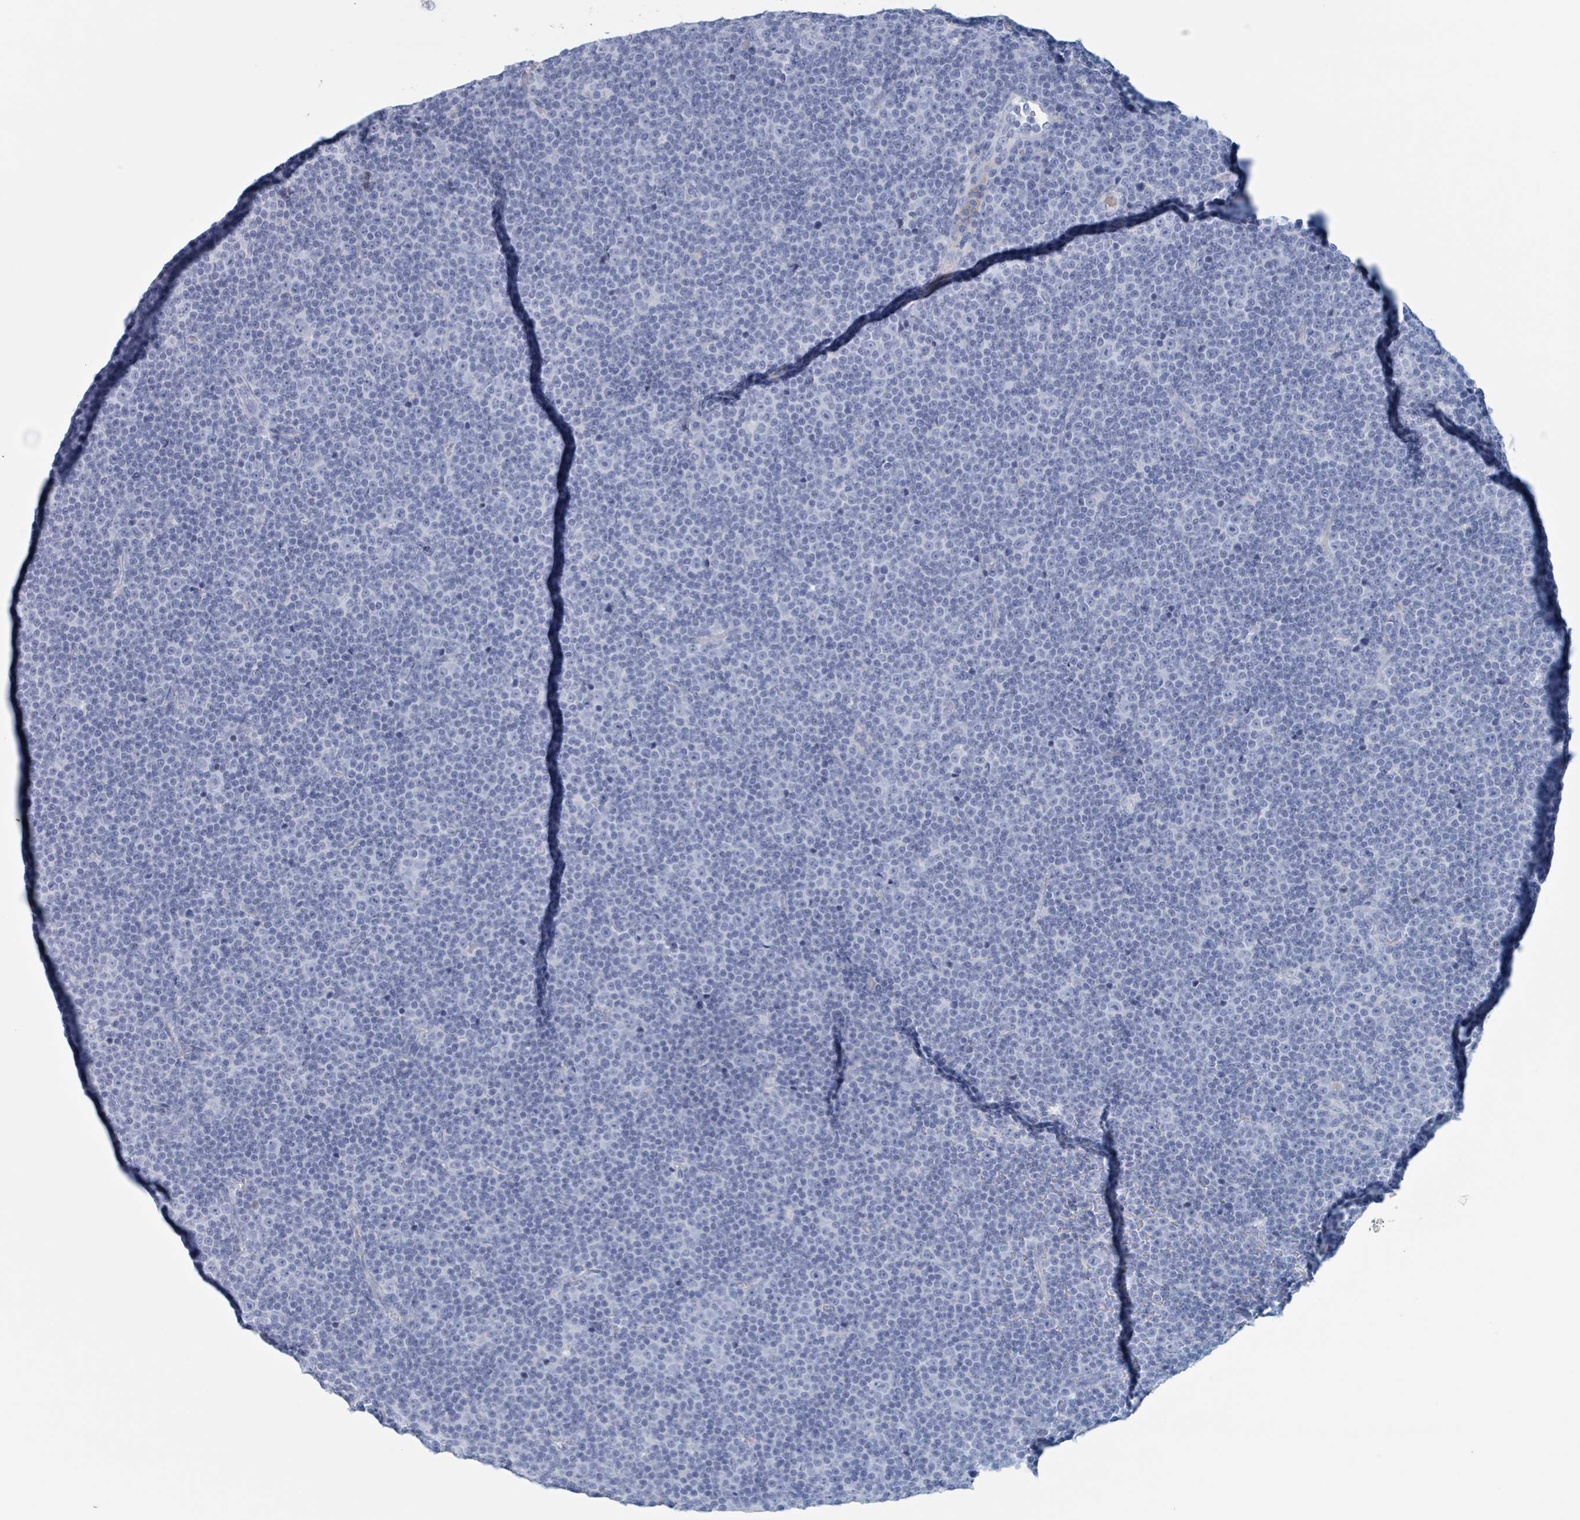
{"staining": {"intensity": "negative", "quantity": "none", "location": "none"}, "tissue": "lymphoma", "cell_type": "Tumor cells", "image_type": "cancer", "snomed": [{"axis": "morphology", "description": "Malignant lymphoma, non-Hodgkin's type, Low grade"}, {"axis": "topography", "description": "Lymph node"}], "caption": "IHC of lymphoma exhibits no expression in tumor cells.", "gene": "KLK4", "patient": {"sex": "female", "age": 67}}